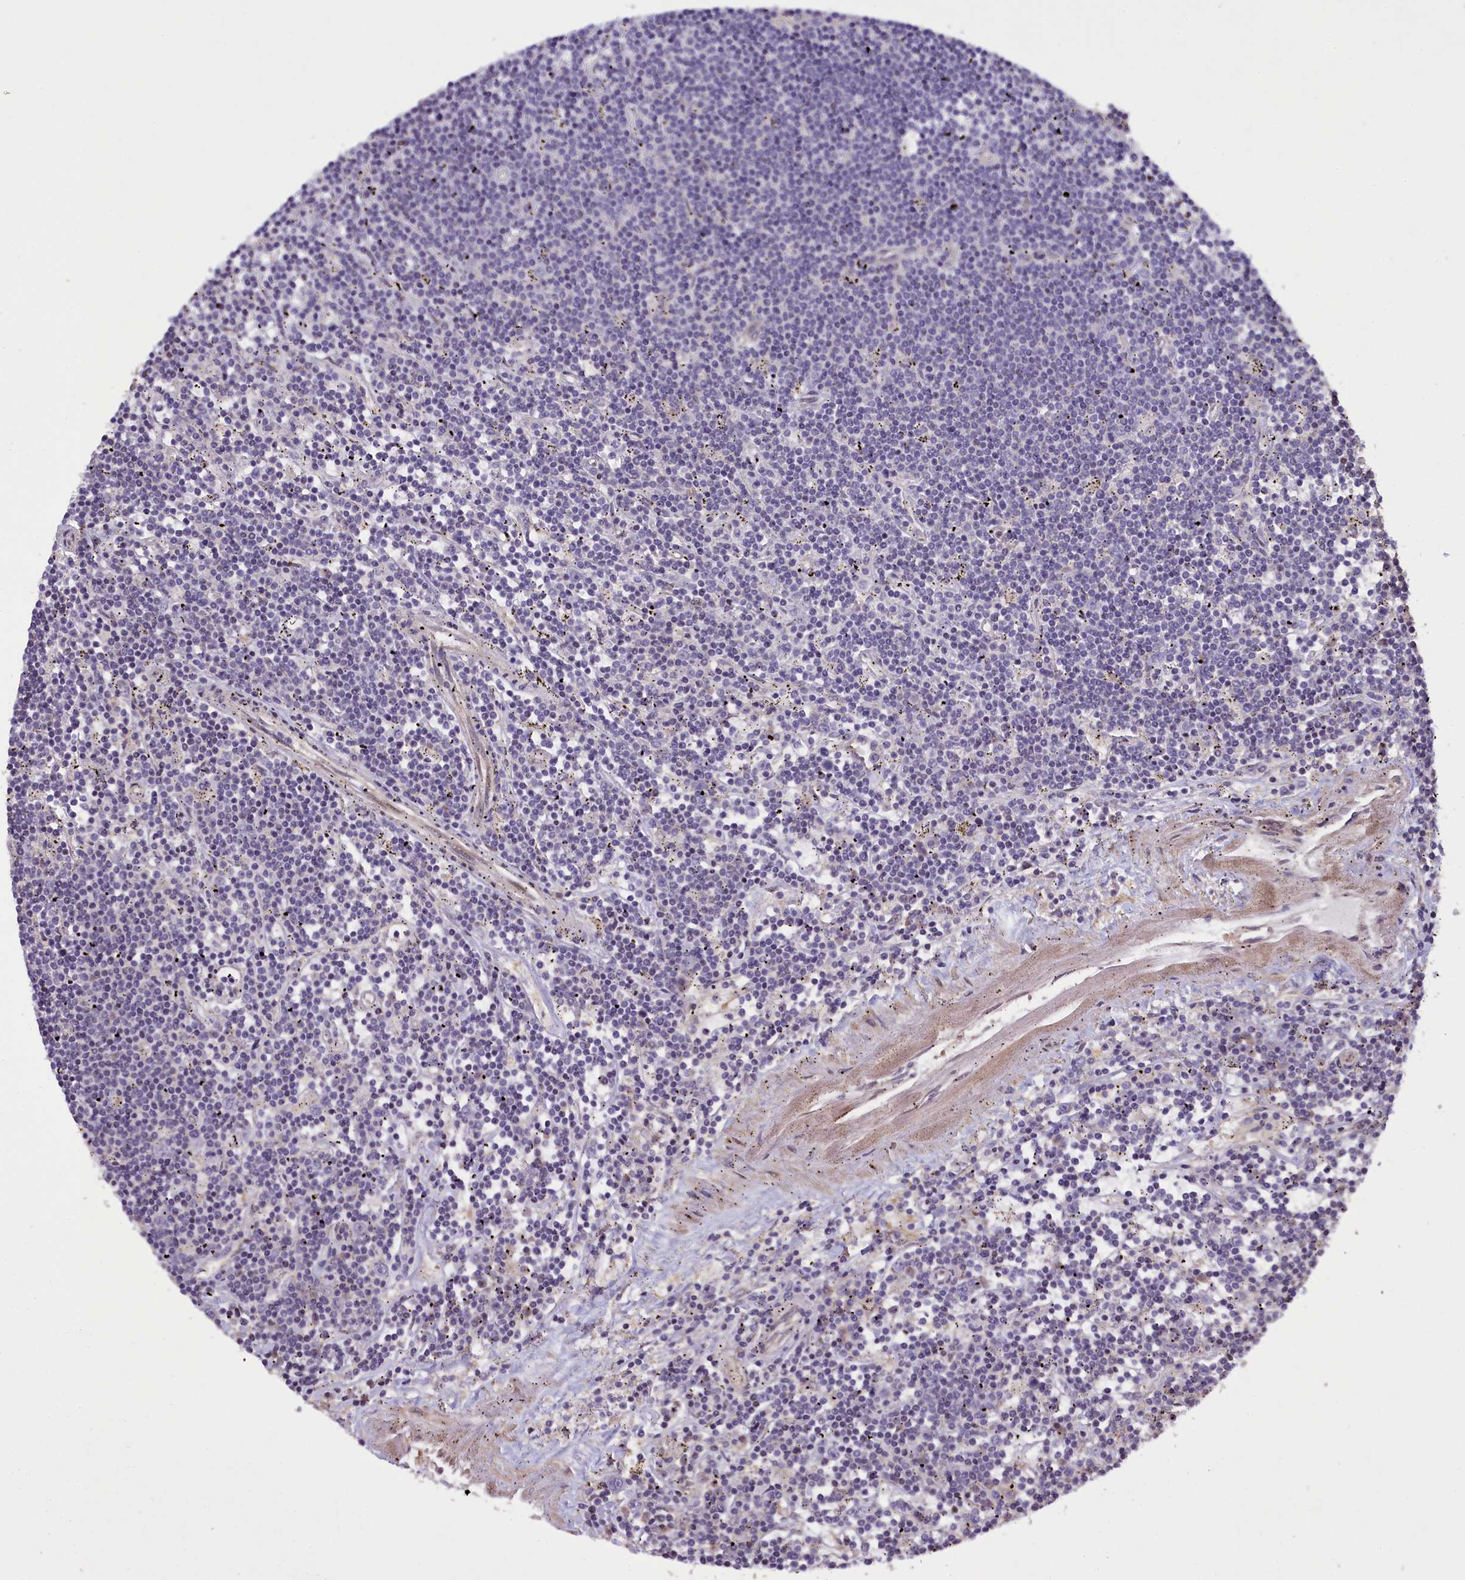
{"staining": {"intensity": "negative", "quantity": "none", "location": "none"}, "tissue": "lymphoma", "cell_type": "Tumor cells", "image_type": "cancer", "snomed": [{"axis": "morphology", "description": "Malignant lymphoma, non-Hodgkin's type, Low grade"}, {"axis": "topography", "description": "Spleen"}], "caption": "There is no significant expression in tumor cells of malignant lymphoma, non-Hodgkin's type (low-grade).", "gene": "MAN2C1", "patient": {"sex": "male", "age": 76}}